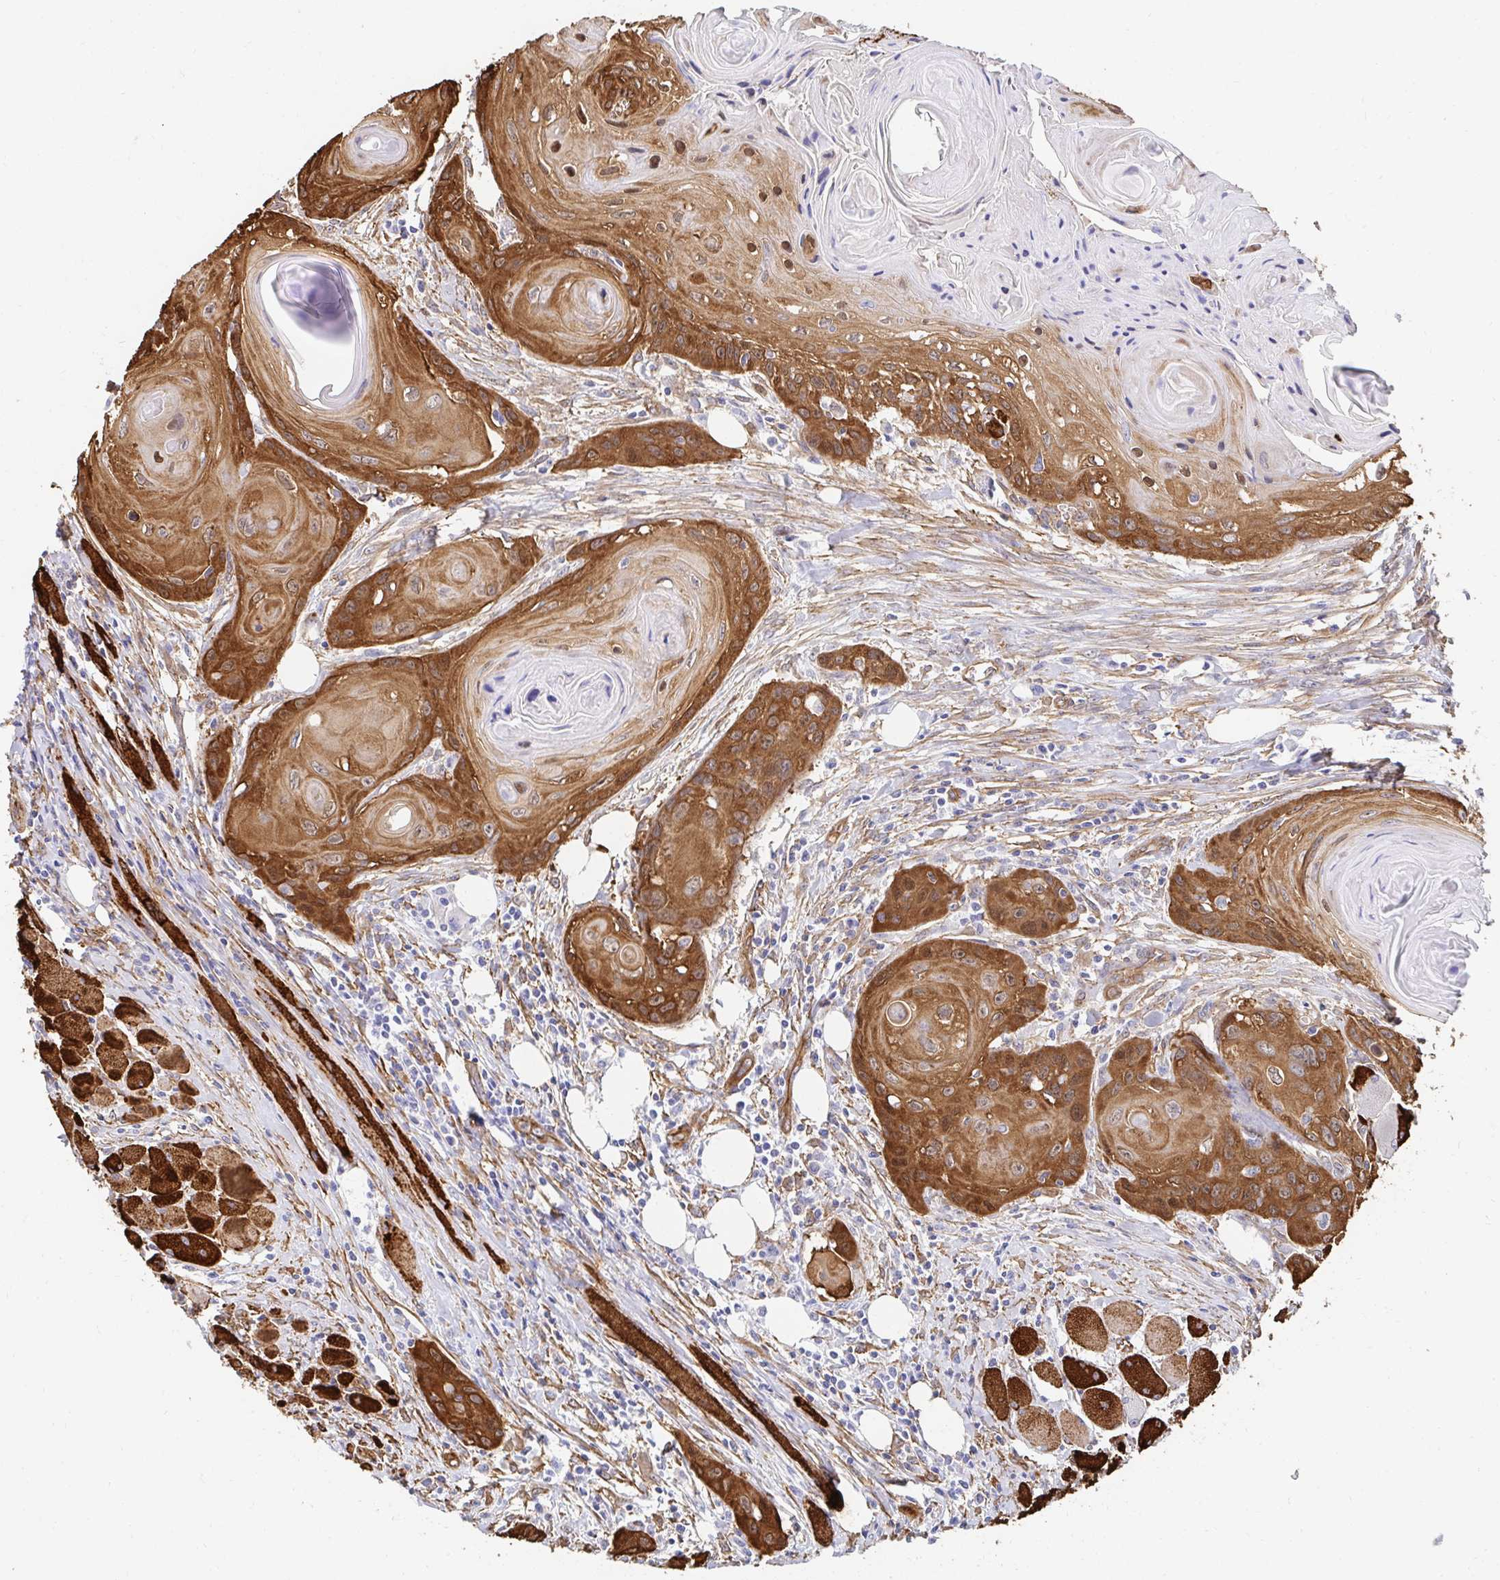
{"staining": {"intensity": "strong", "quantity": ">75%", "location": "cytoplasmic/membranous"}, "tissue": "head and neck cancer", "cell_type": "Tumor cells", "image_type": "cancer", "snomed": [{"axis": "morphology", "description": "Squamous cell carcinoma, NOS"}, {"axis": "topography", "description": "Oral tissue"}, {"axis": "topography", "description": "Head-Neck"}], "caption": "Approximately >75% of tumor cells in human head and neck cancer (squamous cell carcinoma) show strong cytoplasmic/membranous protein positivity as visualized by brown immunohistochemical staining.", "gene": "CTTN", "patient": {"sex": "male", "age": 58}}